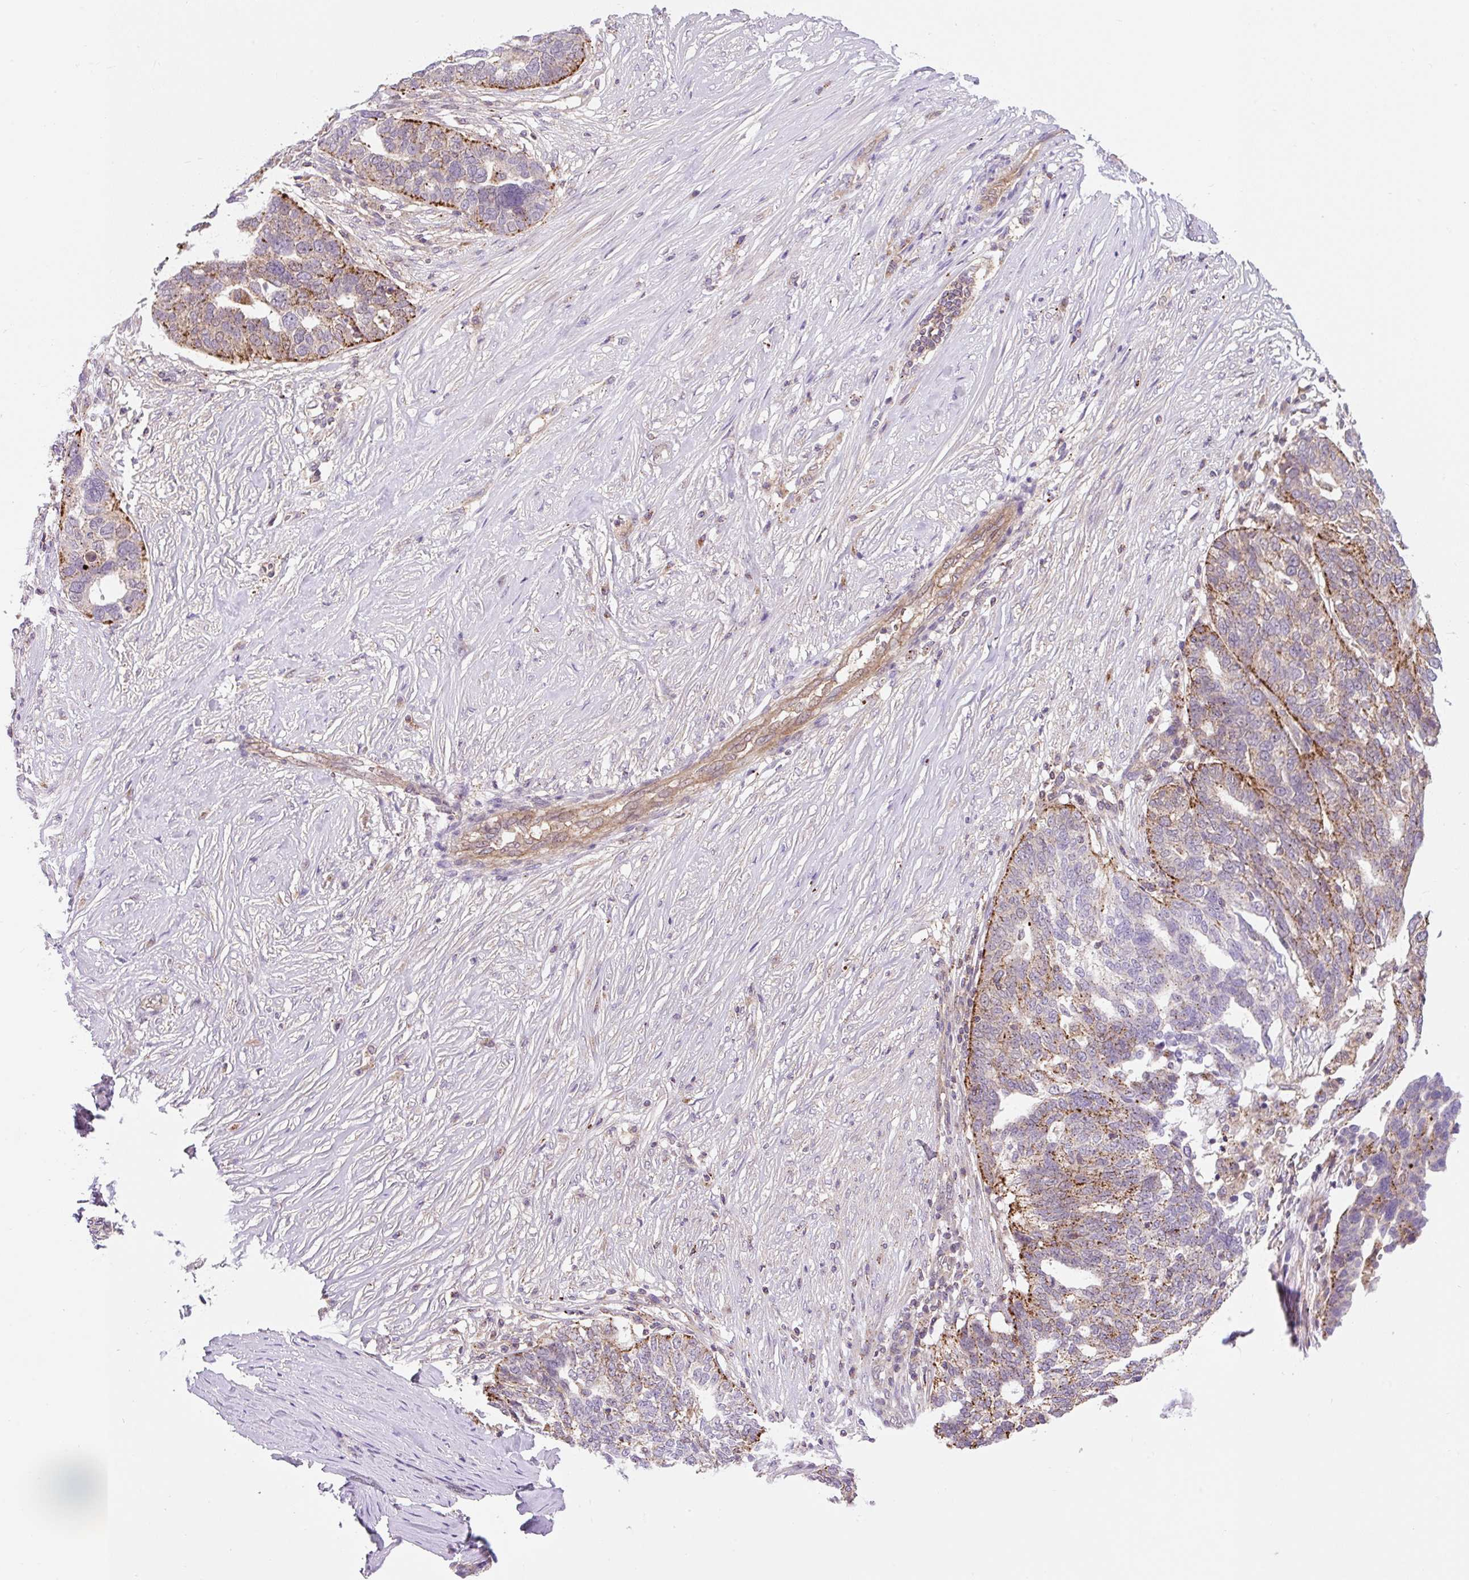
{"staining": {"intensity": "moderate", "quantity": "25%-75%", "location": "cytoplasmic/membranous"}, "tissue": "ovarian cancer", "cell_type": "Tumor cells", "image_type": "cancer", "snomed": [{"axis": "morphology", "description": "Cystadenocarcinoma, serous, NOS"}, {"axis": "topography", "description": "Ovary"}], "caption": "A medium amount of moderate cytoplasmic/membranous staining is identified in about 25%-75% of tumor cells in ovarian cancer tissue.", "gene": "VPS4A", "patient": {"sex": "female", "age": 59}}